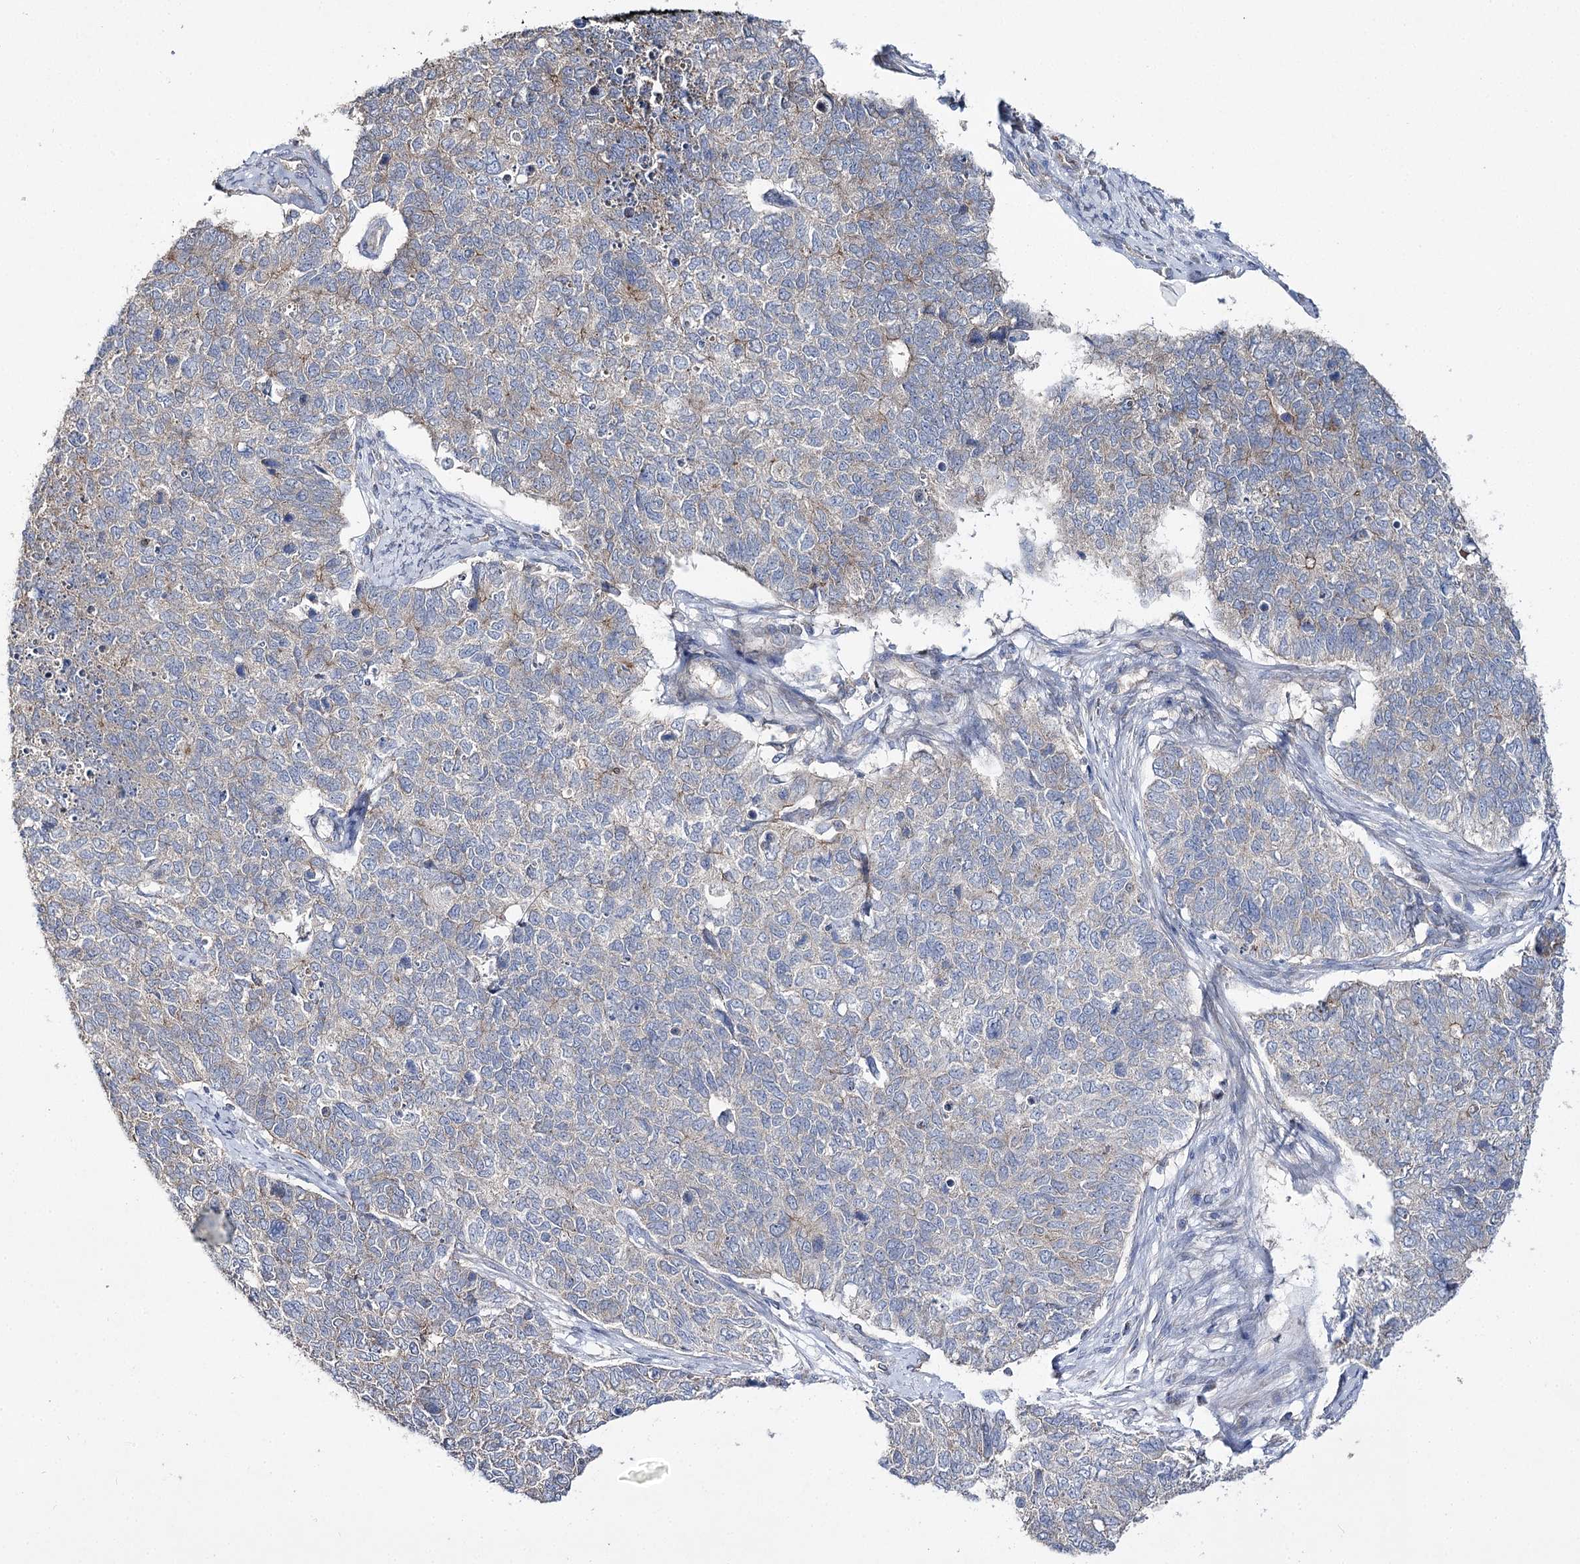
{"staining": {"intensity": "weak", "quantity": "<25%", "location": "cytoplasmic/membranous"}, "tissue": "cervical cancer", "cell_type": "Tumor cells", "image_type": "cancer", "snomed": [{"axis": "morphology", "description": "Squamous cell carcinoma, NOS"}, {"axis": "topography", "description": "Cervix"}], "caption": "A photomicrograph of human cervical squamous cell carcinoma is negative for staining in tumor cells. Brightfield microscopy of immunohistochemistry stained with DAB (3,3'-diaminobenzidine) (brown) and hematoxylin (blue), captured at high magnification.", "gene": "AURKC", "patient": {"sex": "female", "age": 63}}